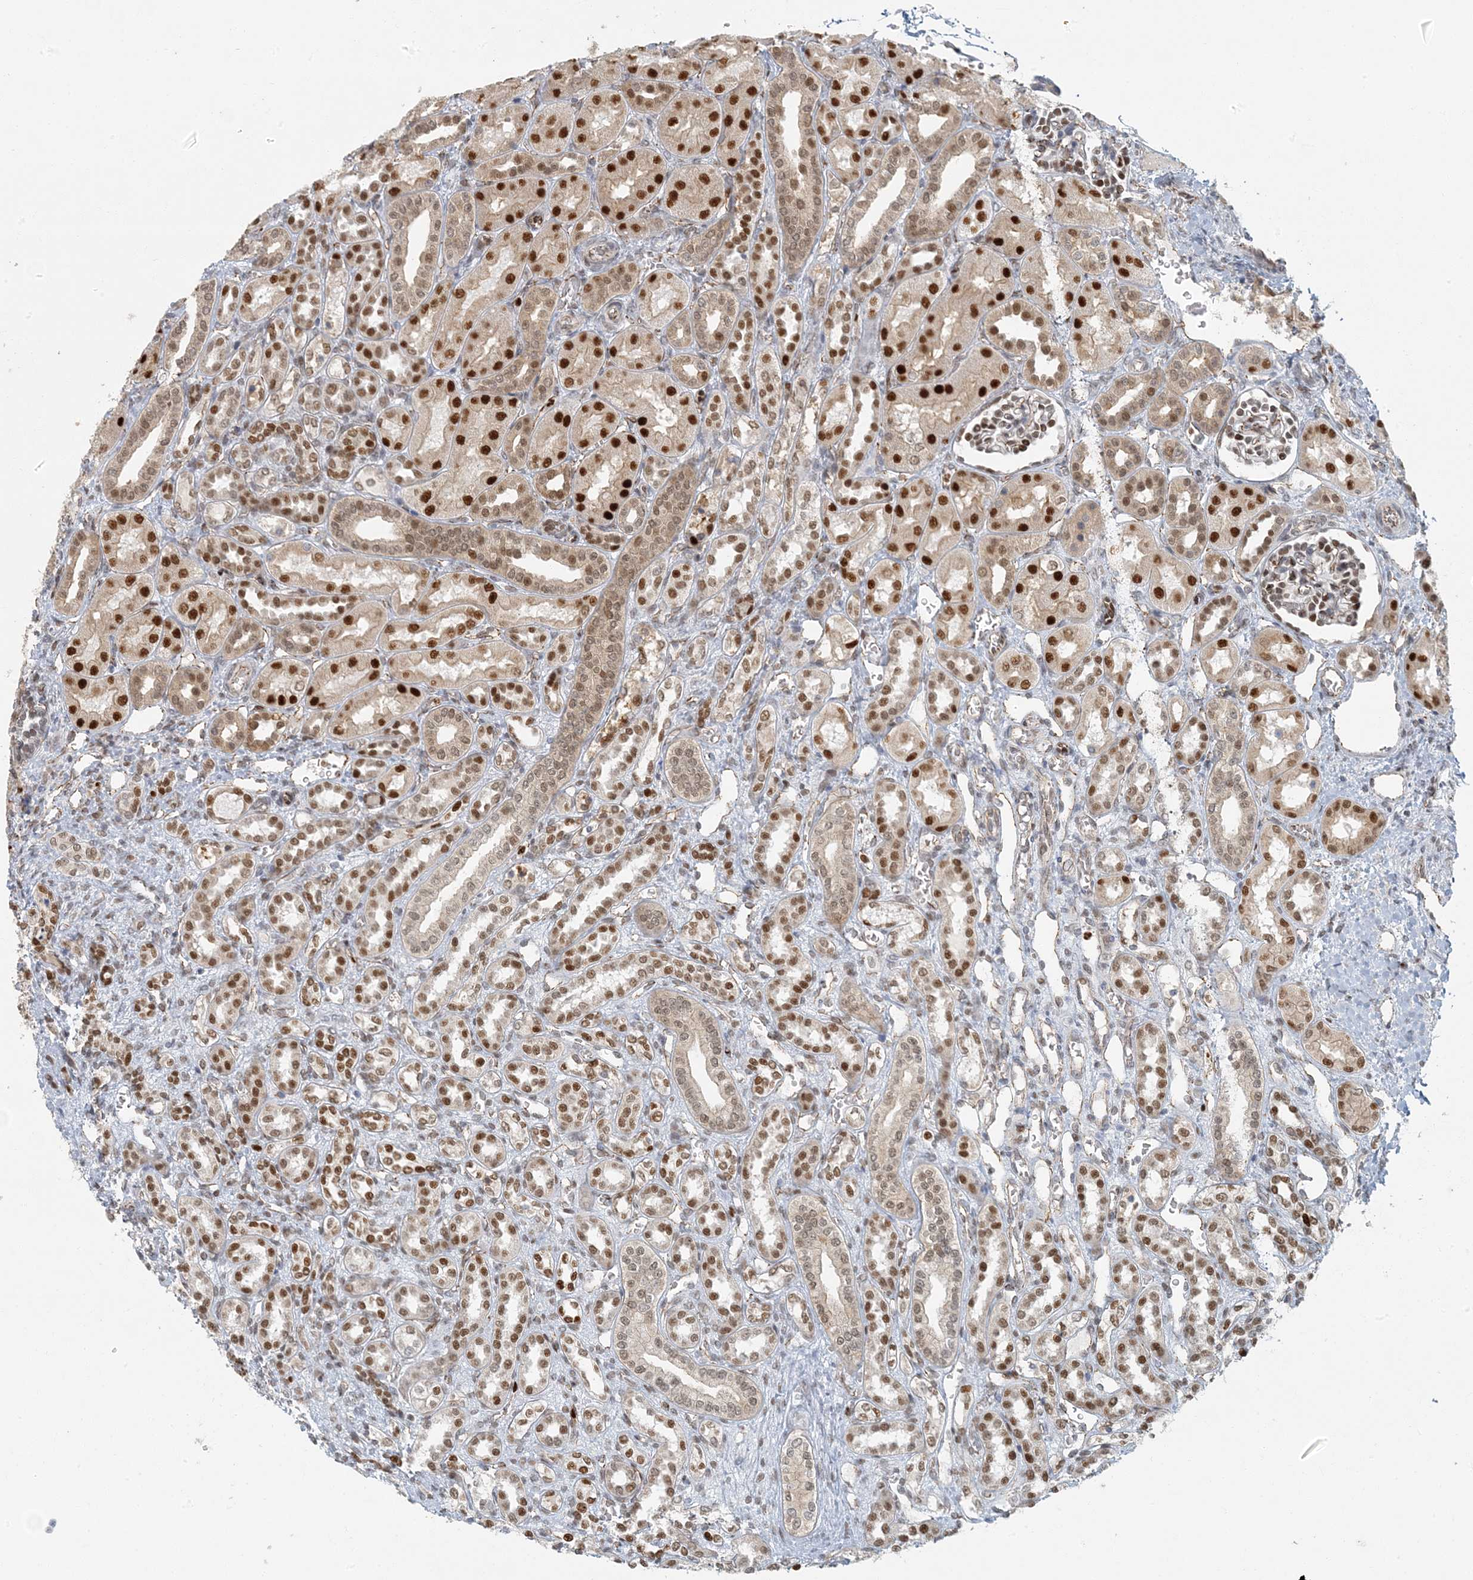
{"staining": {"intensity": "moderate", "quantity": "25%-75%", "location": "nuclear"}, "tissue": "kidney", "cell_type": "Cells in glomeruli", "image_type": "normal", "snomed": [{"axis": "morphology", "description": "Normal tissue, NOS"}, {"axis": "morphology", "description": "Neoplasm, malignant, NOS"}, {"axis": "topography", "description": "Kidney"}], "caption": "Benign kidney was stained to show a protein in brown. There is medium levels of moderate nuclear positivity in approximately 25%-75% of cells in glomeruli. (IHC, brightfield microscopy, high magnification).", "gene": "AK9", "patient": {"sex": "female", "age": 1}}